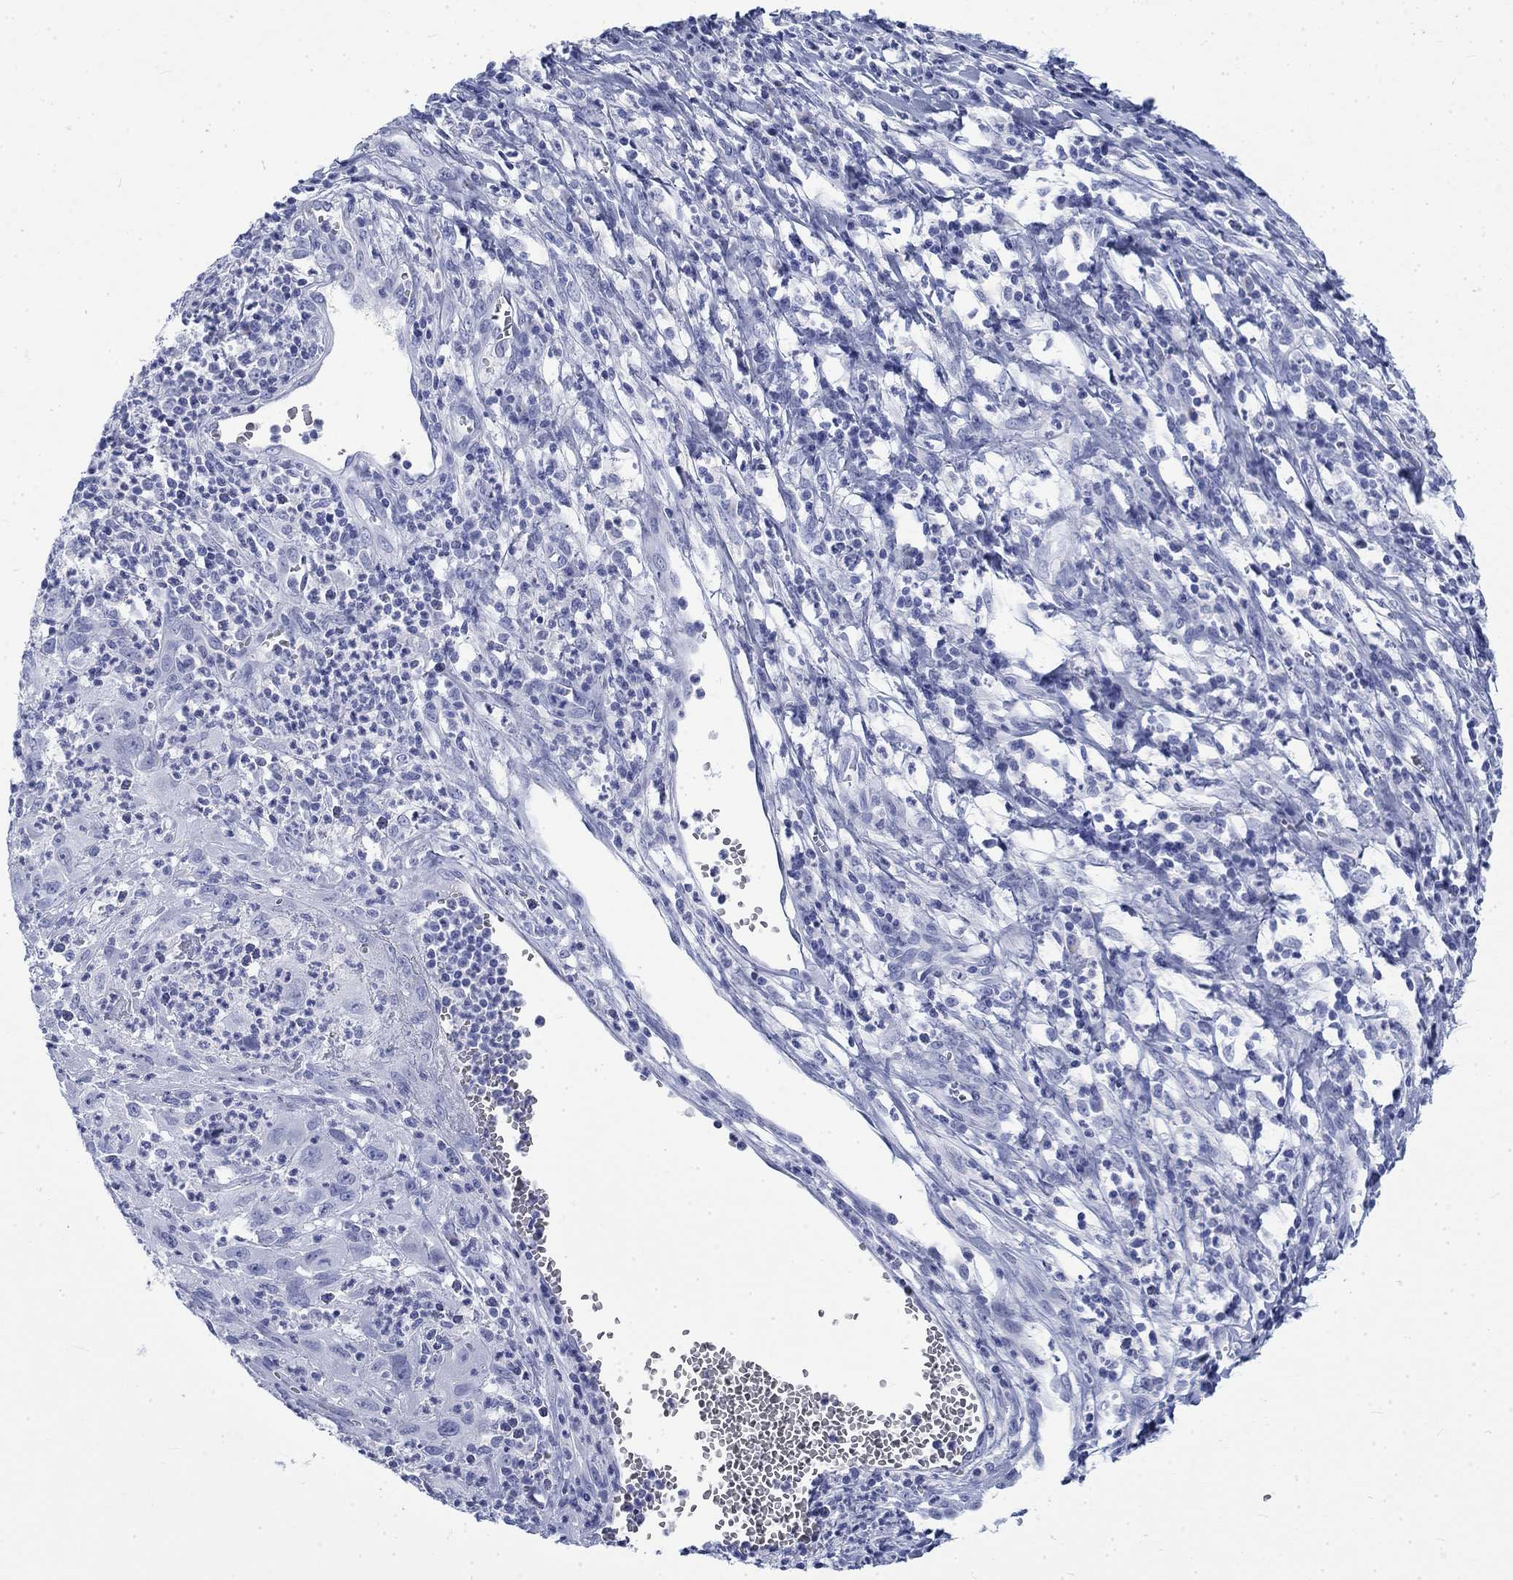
{"staining": {"intensity": "negative", "quantity": "none", "location": "none"}, "tissue": "cervical cancer", "cell_type": "Tumor cells", "image_type": "cancer", "snomed": [{"axis": "morphology", "description": "Squamous cell carcinoma, NOS"}, {"axis": "topography", "description": "Cervix"}], "caption": "Photomicrograph shows no protein staining in tumor cells of cervical cancer (squamous cell carcinoma) tissue.", "gene": "KRT76", "patient": {"sex": "female", "age": 32}}